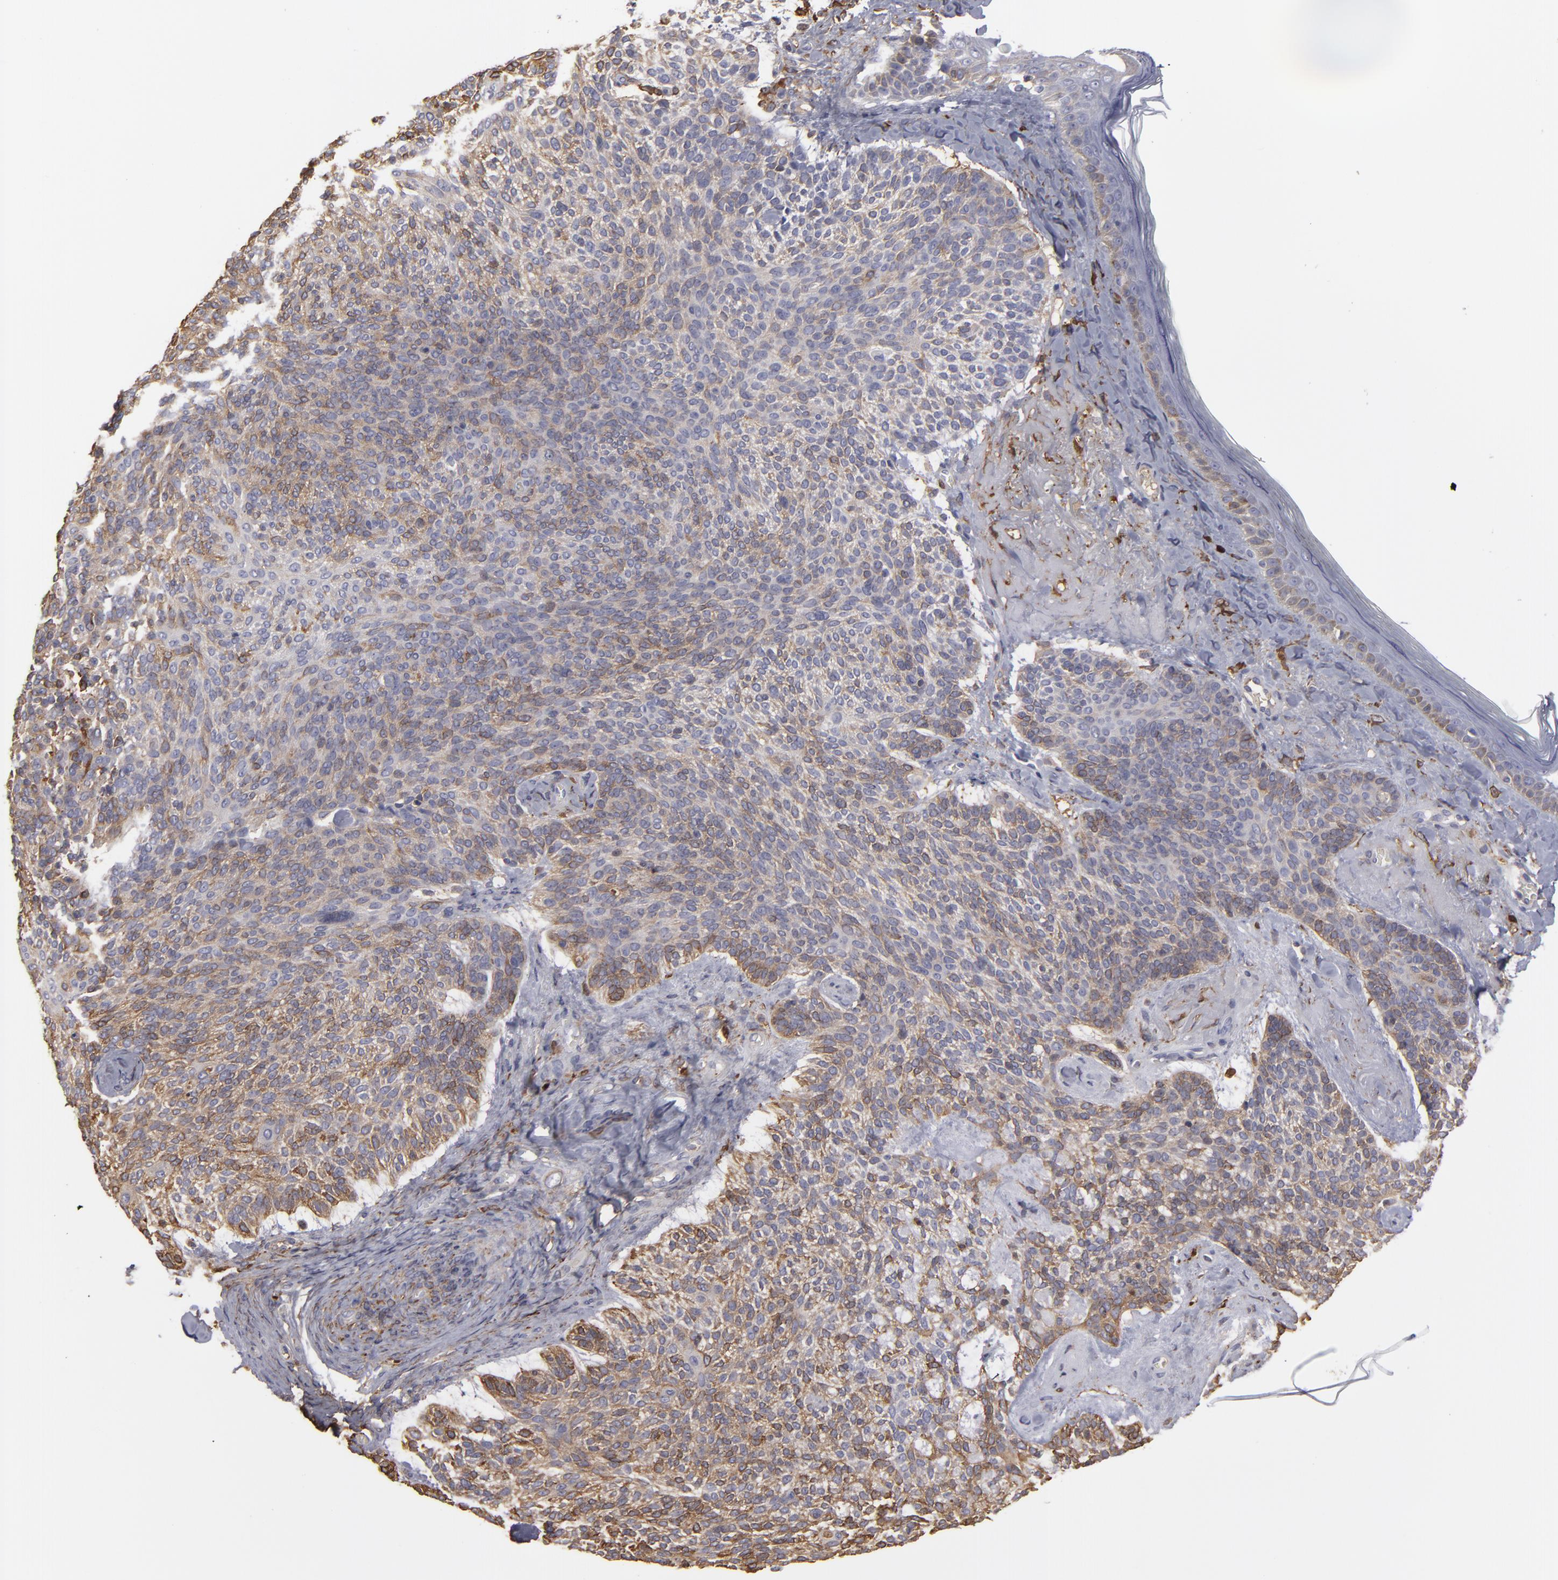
{"staining": {"intensity": "weak", "quantity": "25%-75%", "location": "cytoplasmic/membranous"}, "tissue": "skin cancer", "cell_type": "Tumor cells", "image_type": "cancer", "snomed": [{"axis": "morphology", "description": "Normal tissue, NOS"}, {"axis": "morphology", "description": "Basal cell carcinoma"}, {"axis": "topography", "description": "Skin"}], "caption": "Immunohistochemical staining of skin cancer shows weak cytoplasmic/membranous protein positivity in about 25%-75% of tumor cells. Immunohistochemistry stains the protein in brown and the nuclei are stained blue.", "gene": "ODC1", "patient": {"sex": "female", "age": 70}}